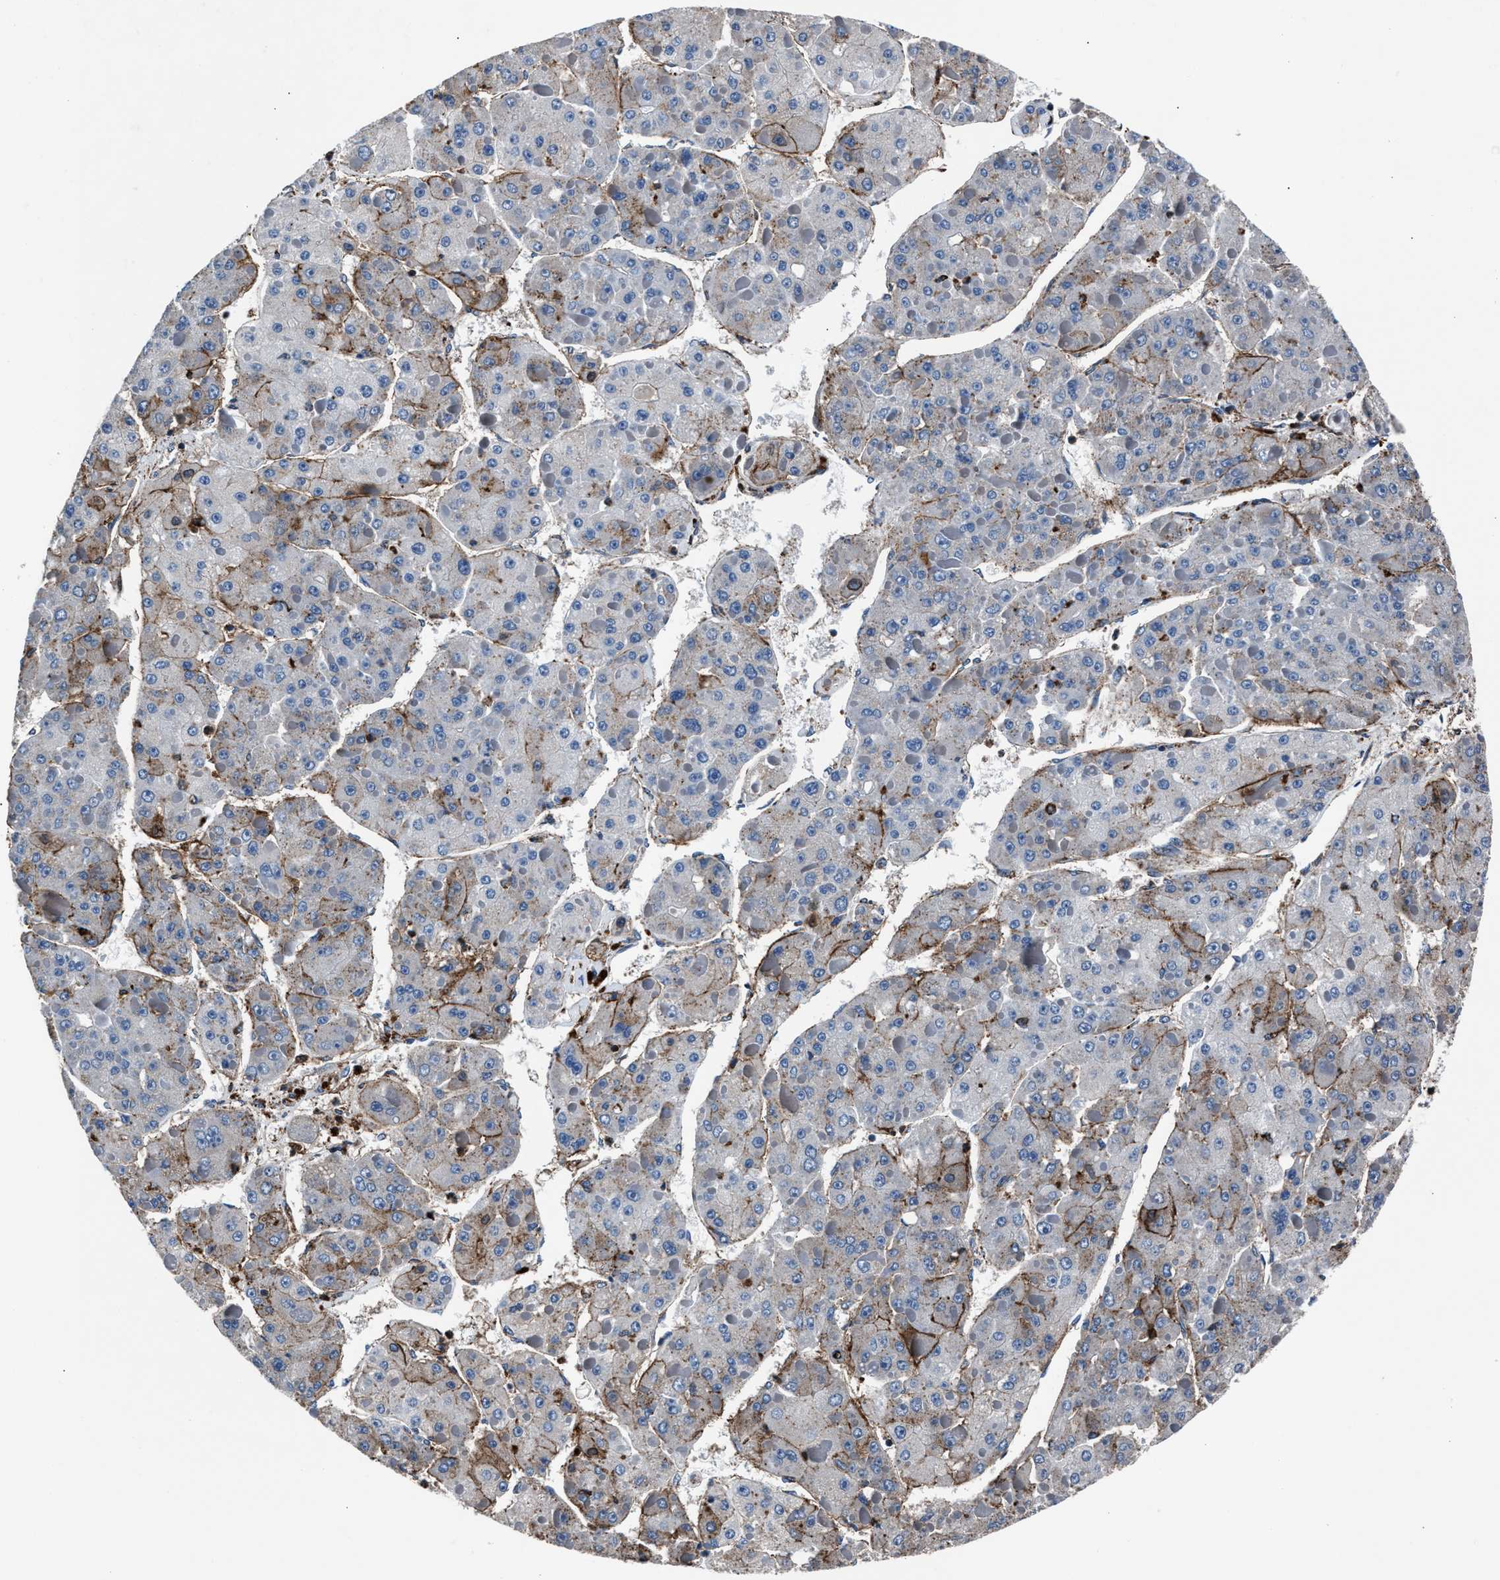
{"staining": {"intensity": "moderate", "quantity": "<25%", "location": "cytoplasmic/membranous"}, "tissue": "liver cancer", "cell_type": "Tumor cells", "image_type": "cancer", "snomed": [{"axis": "morphology", "description": "Carcinoma, Hepatocellular, NOS"}, {"axis": "topography", "description": "Liver"}], "caption": "A brown stain labels moderate cytoplasmic/membranous expression of a protein in hepatocellular carcinoma (liver) tumor cells.", "gene": "MFSD11", "patient": {"sex": "female", "age": 73}}